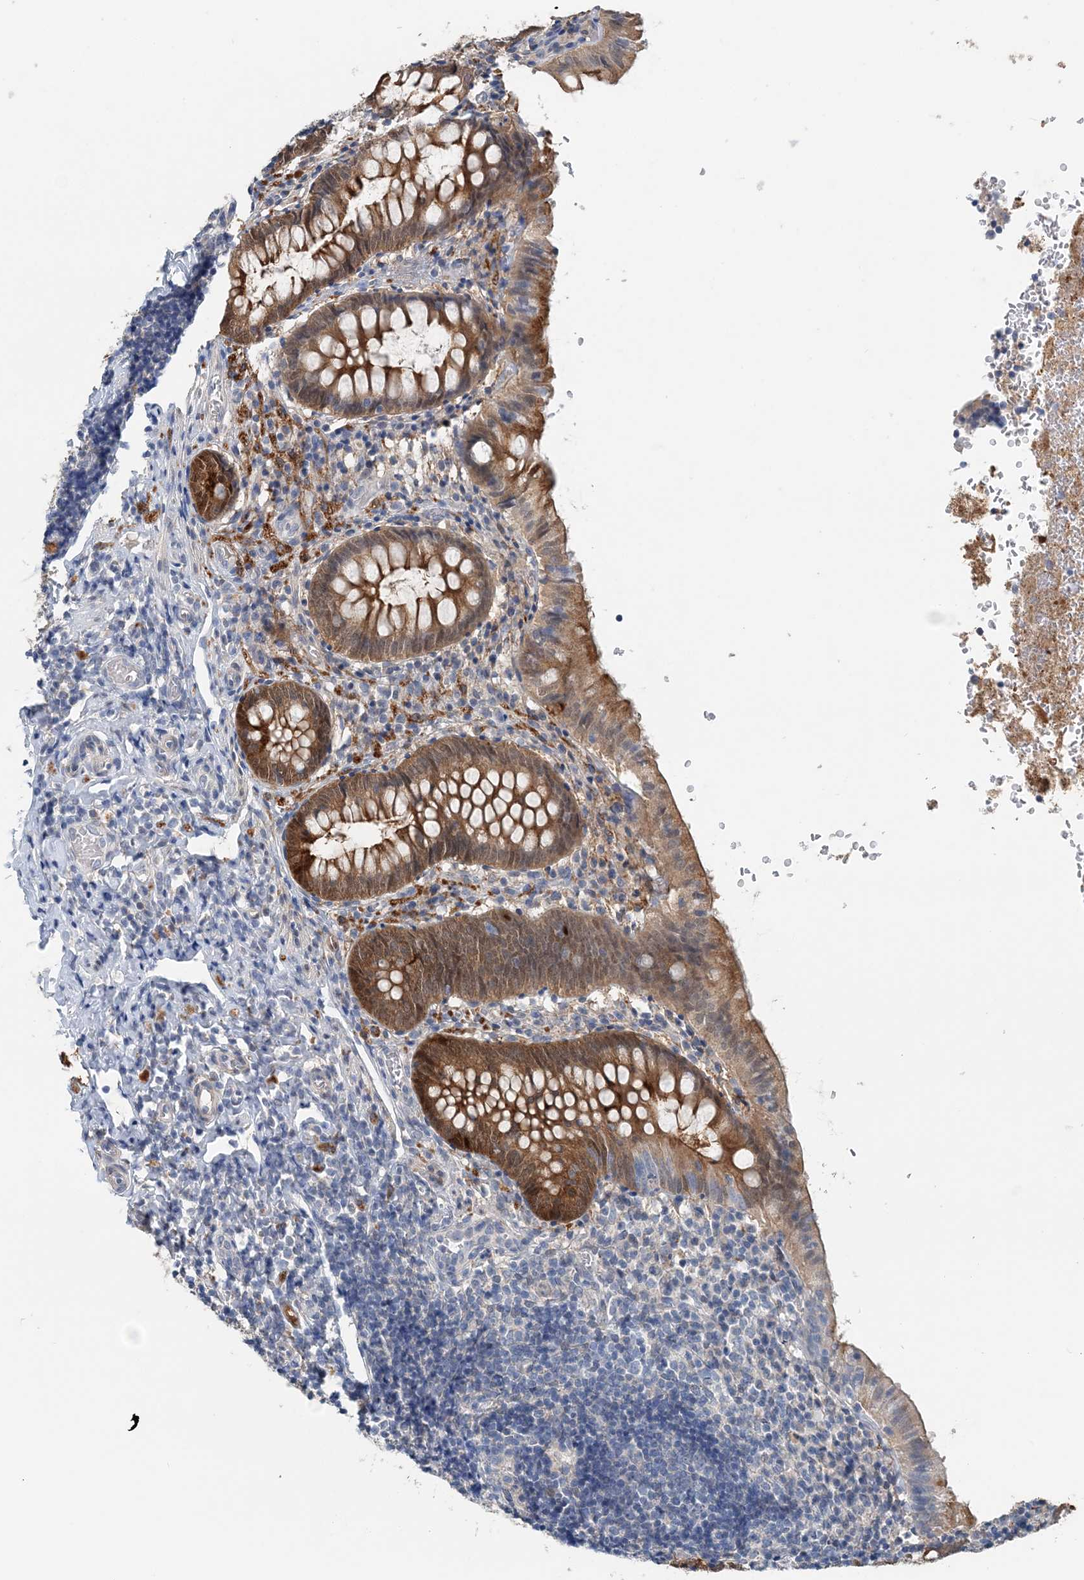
{"staining": {"intensity": "strong", "quantity": ">75%", "location": "cytoplasmic/membranous"}, "tissue": "appendix", "cell_type": "Glandular cells", "image_type": "normal", "snomed": [{"axis": "morphology", "description": "Normal tissue, NOS"}, {"axis": "topography", "description": "Appendix"}], "caption": "The immunohistochemical stain shows strong cytoplasmic/membranous staining in glandular cells of unremarkable appendix.", "gene": "PFN2", "patient": {"sex": "male", "age": 8}}